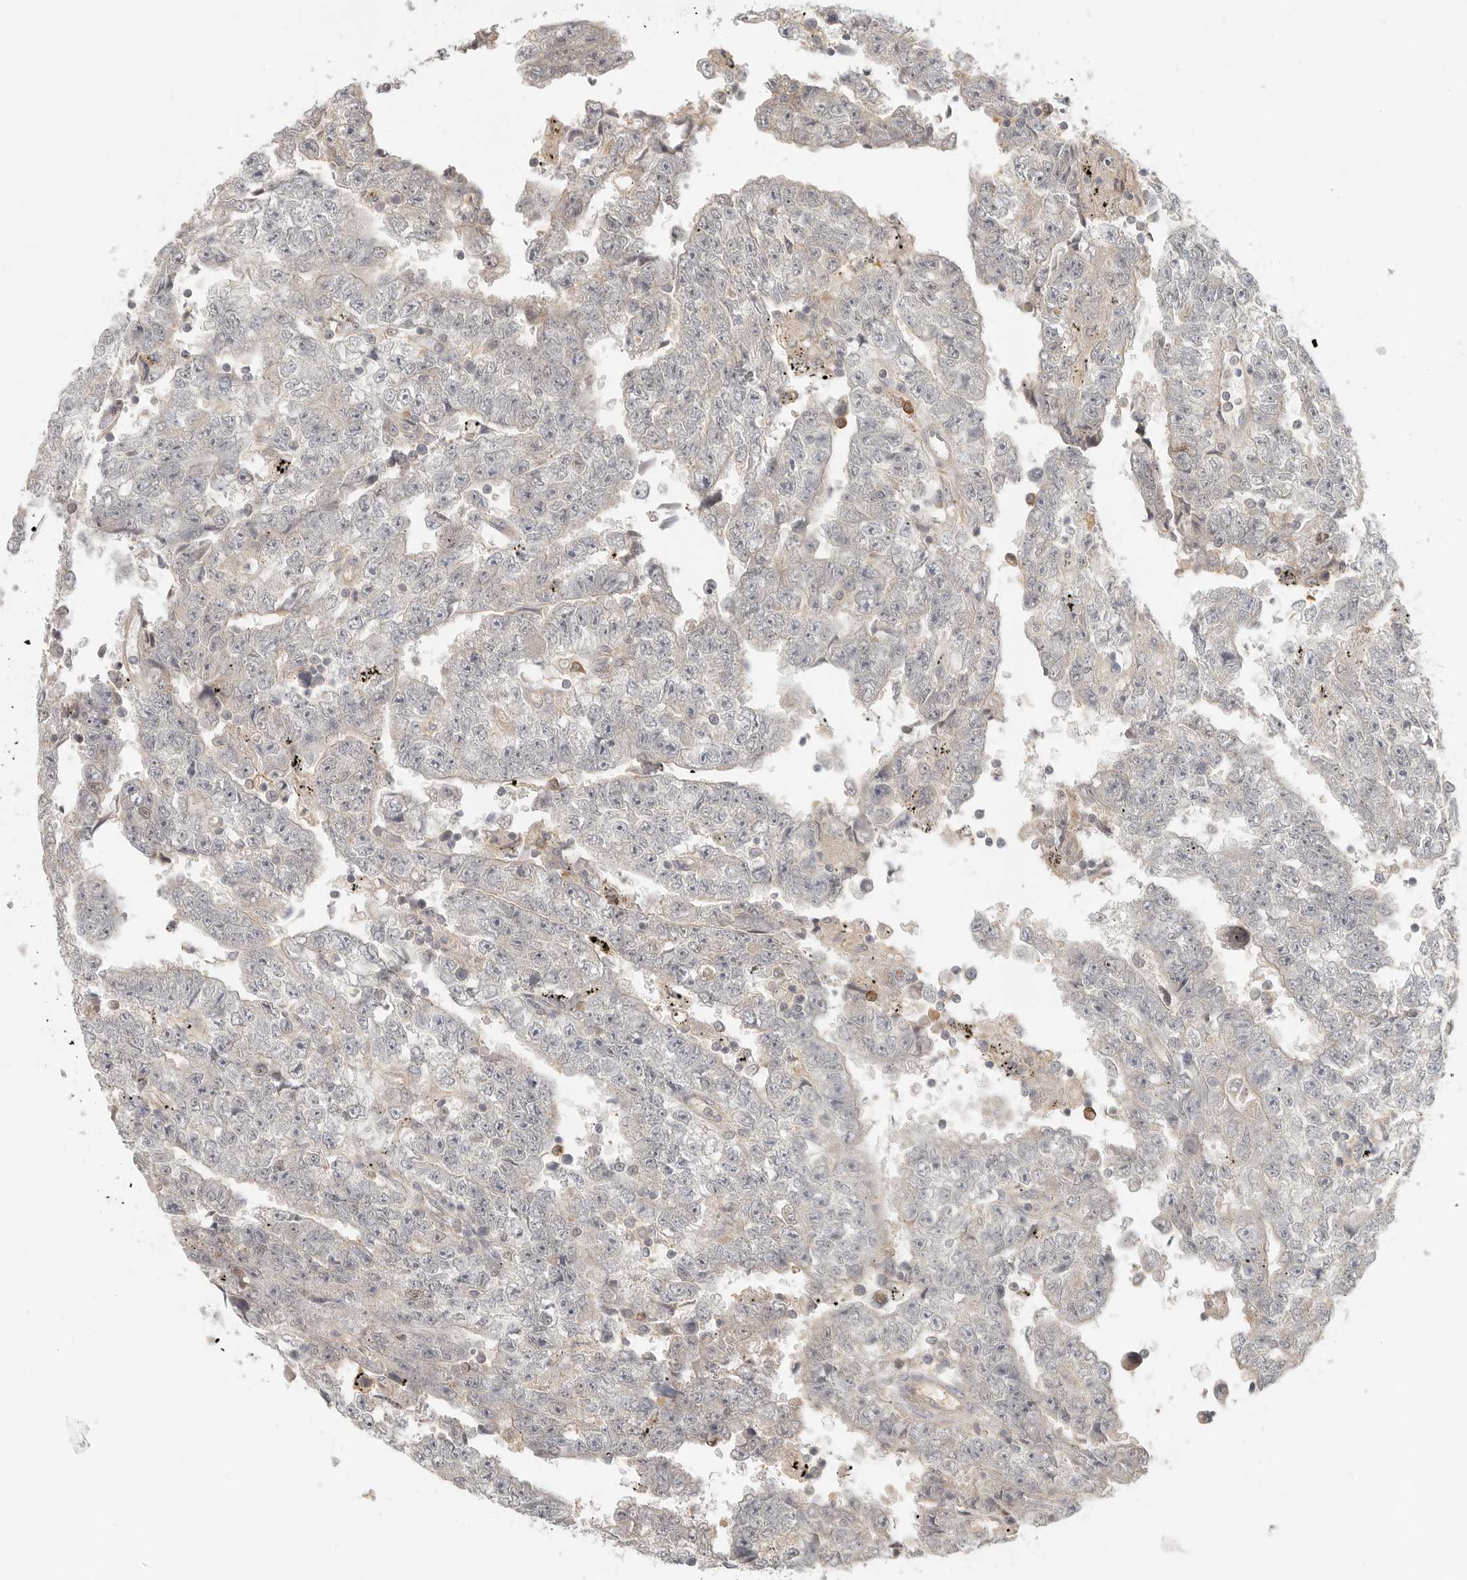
{"staining": {"intensity": "negative", "quantity": "none", "location": "none"}, "tissue": "testis cancer", "cell_type": "Tumor cells", "image_type": "cancer", "snomed": [{"axis": "morphology", "description": "Carcinoma, Embryonal, NOS"}, {"axis": "topography", "description": "Testis"}], "caption": "Tumor cells show no significant protein positivity in testis cancer.", "gene": "SLC25A36", "patient": {"sex": "male", "age": 25}}